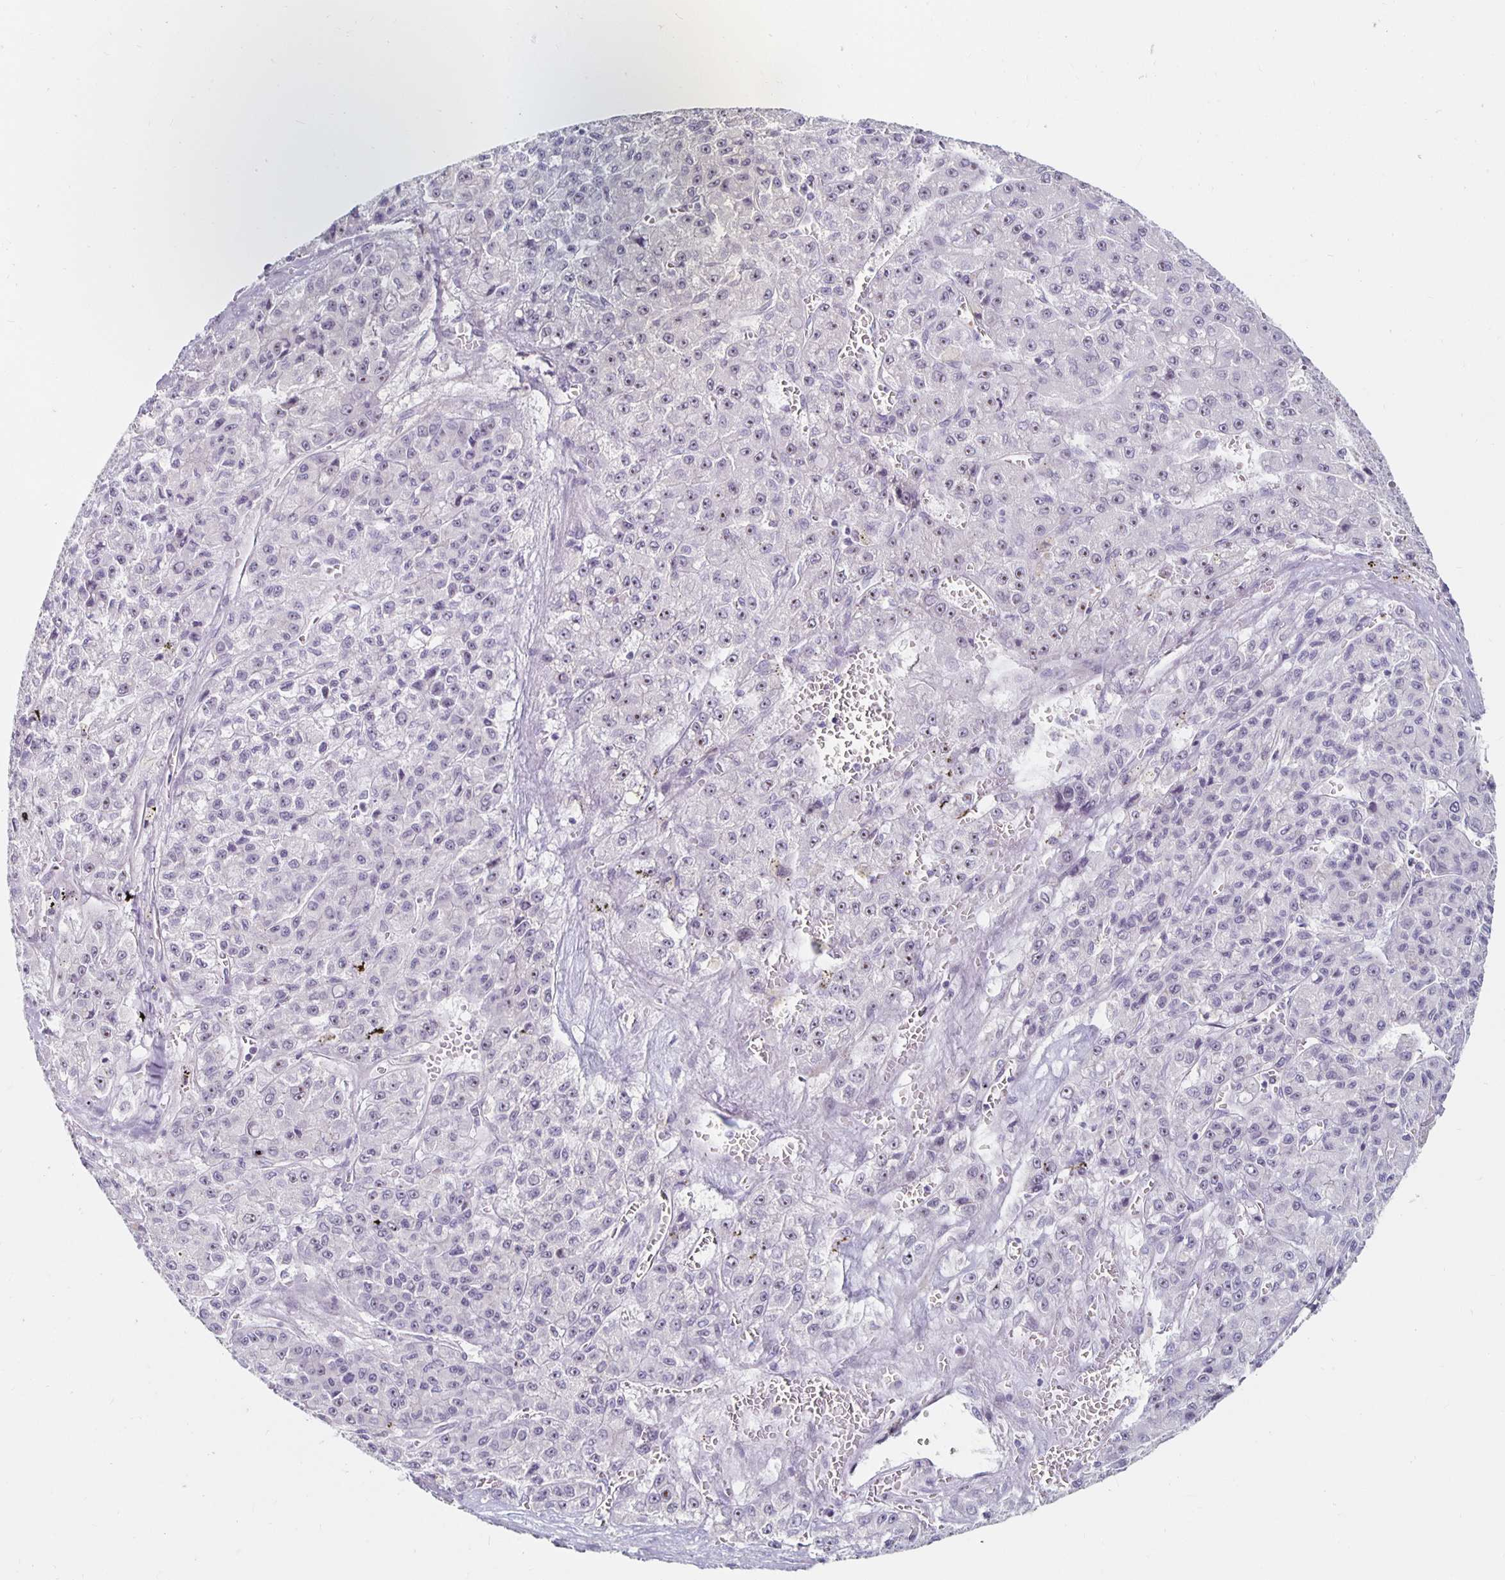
{"staining": {"intensity": "moderate", "quantity": "<25%", "location": "nuclear"}, "tissue": "liver cancer", "cell_type": "Tumor cells", "image_type": "cancer", "snomed": [{"axis": "morphology", "description": "Carcinoma, Hepatocellular, NOS"}, {"axis": "topography", "description": "Liver"}], "caption": "Protein expression analysis of liver cancer displays moderate nuclear expression in approximately <25% of tumor cells. The staining is performed using DAB brown chromogen to label protein expression. The nuclei are counter-stained blue using hematoxylin.", "gene": "NUP85", "patient": {"sex": "male", "age": 70}}